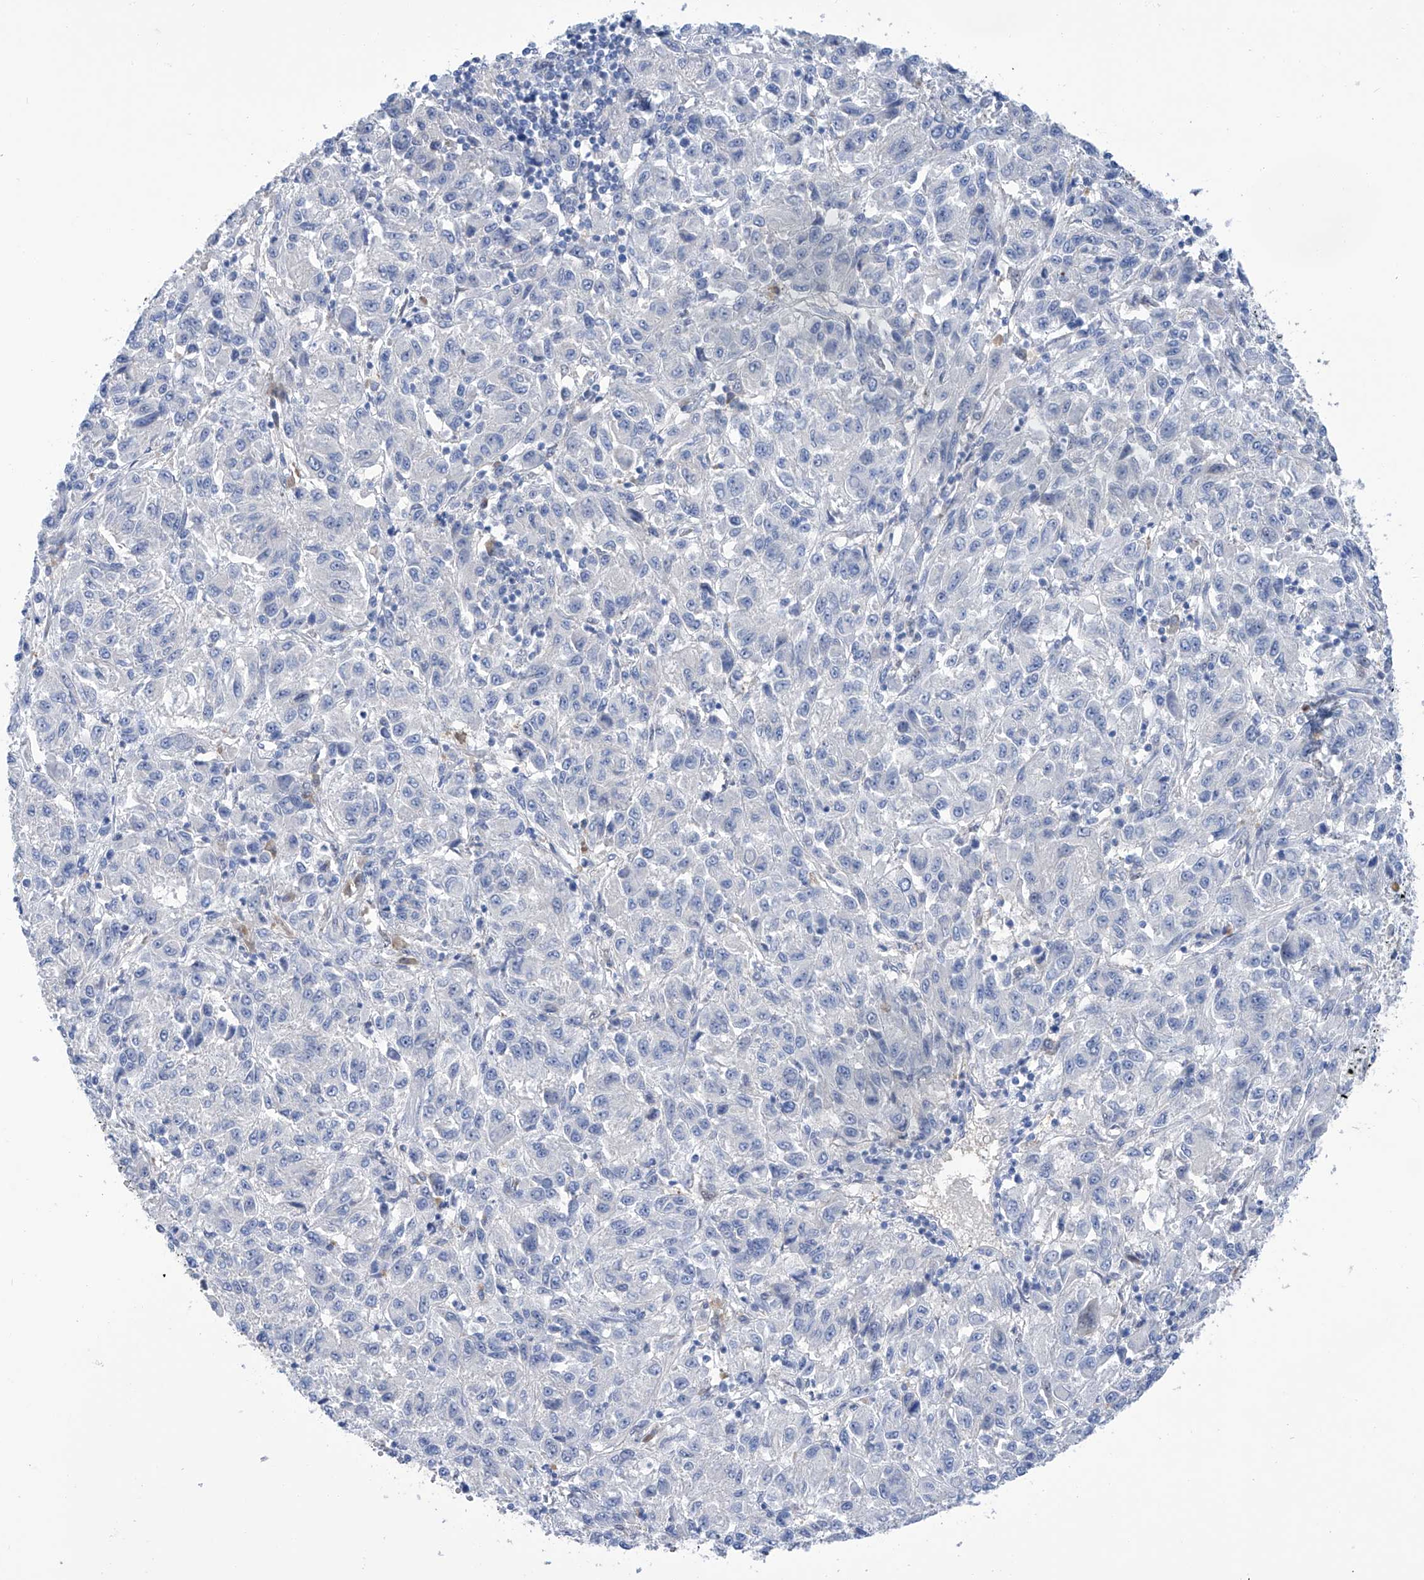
{"staining": {"intensity": "negative", "quantity": "none", "location": "none"}, "tissue": "melanoma", "cell_type": "Tumor cells", "image_type": "cancer", "snomed": [{"axis": "morphology", "description": "Malignant melanoma, Metastatic site"}, {"axis": "topography", "description": "Lung"}], "caption": "IHC histopathology image of human malignant melanoma (metastatic site) stained for a protein (brown), which shows no staining in tumor cells.", "gene": "PGM3", "patient": {"sex": "male", "age": 64}}